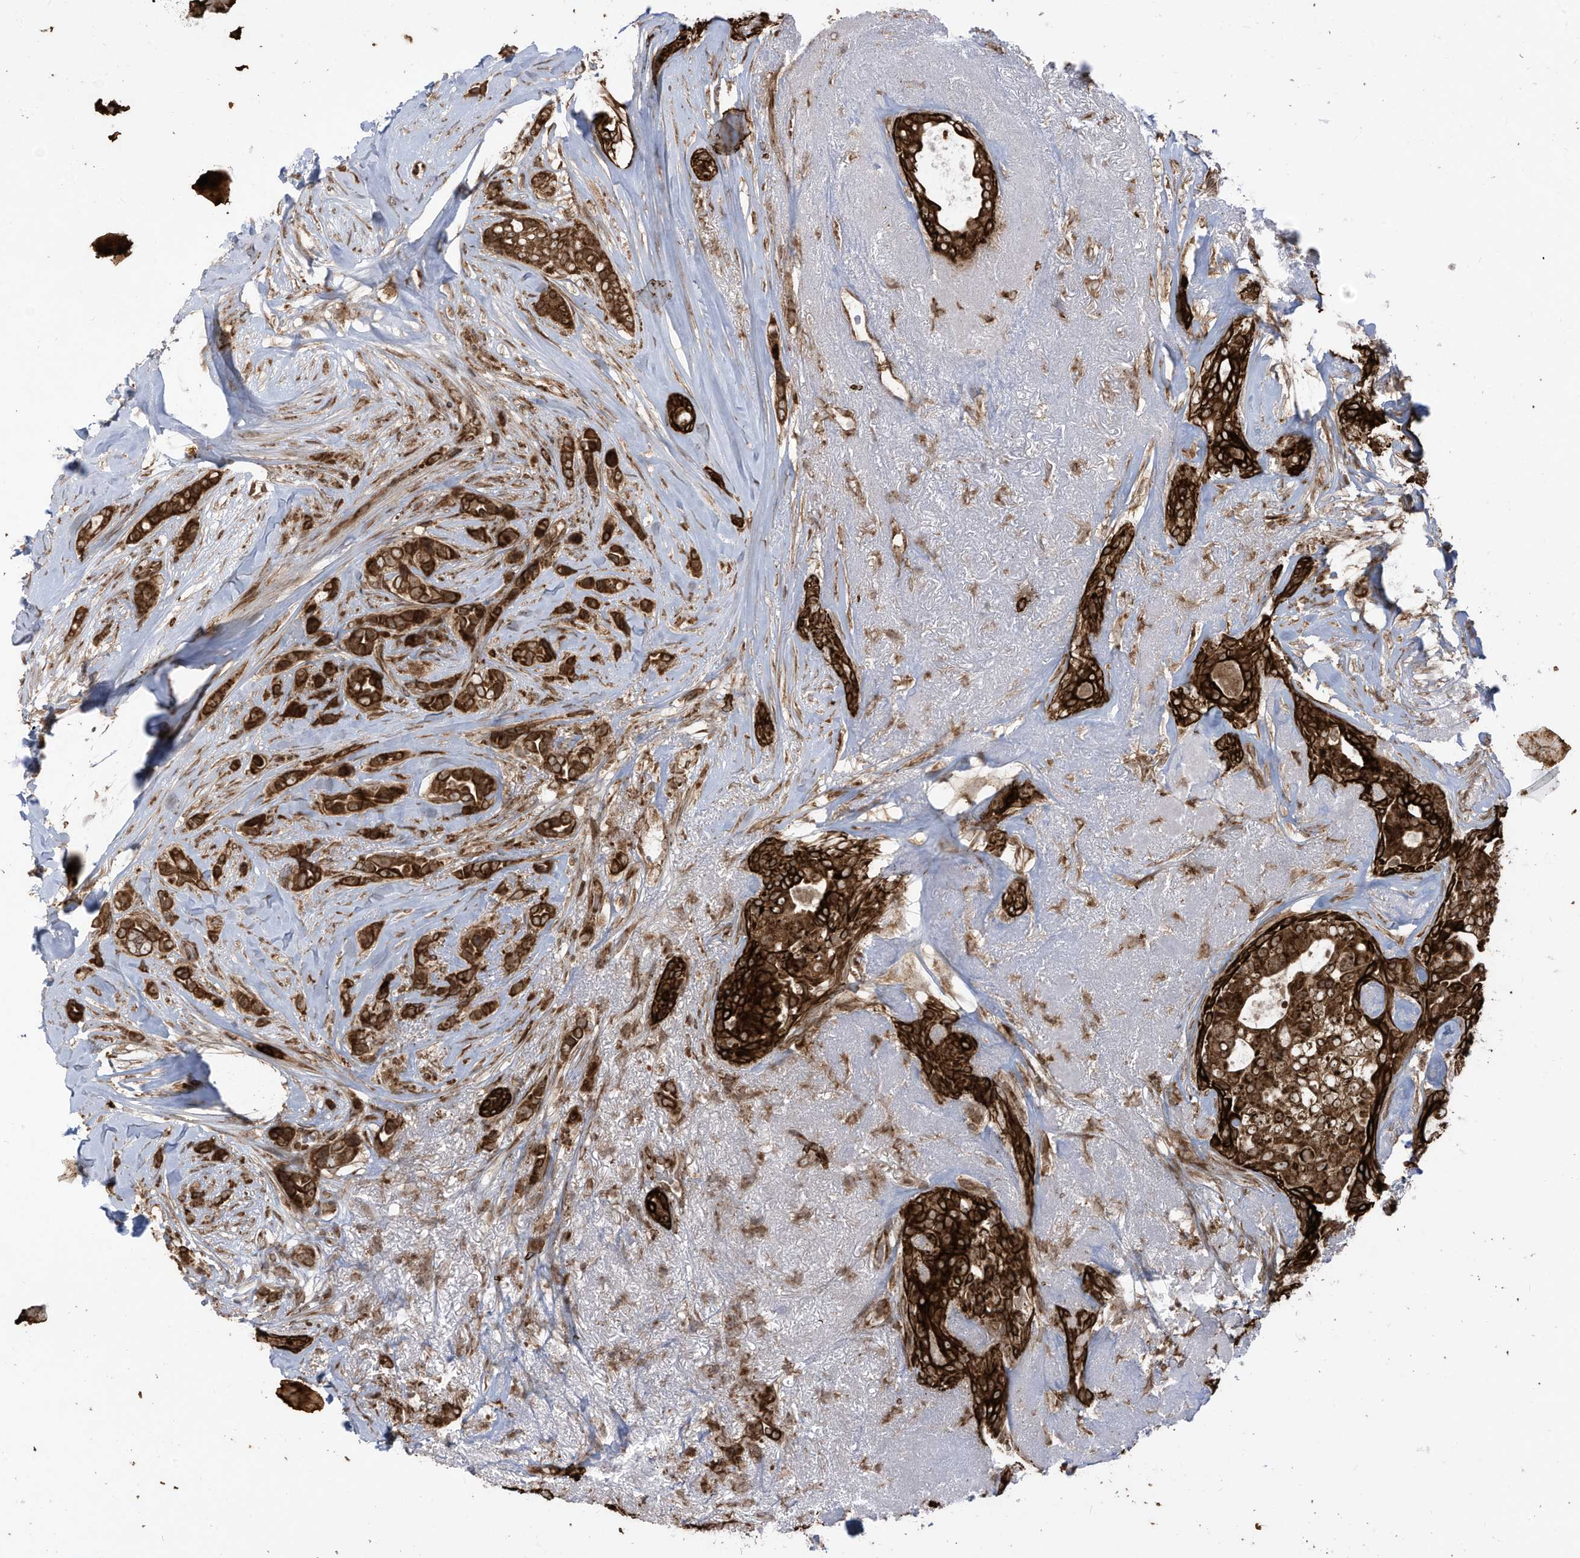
{"staining": {"intensity": "moderate", "quantity": ">75%", "location": "cytoplasmic/membranous"}, "tissue": "breast cancer", "cell_type": "Tumor cells", "image_type": "cancer", "snomed": [{"axis": "morphology", "description": "Lobular carcinoma"}, {"axis": "topography", "description": "Breast"}], "caption": "Moderate cytoplasmic/membranous positivity is identified in approximately >75% of tumor cells in breast lobular carcinoma.", "gene": "TRIM67", "patient": {"sex": "female", "age": 51}}